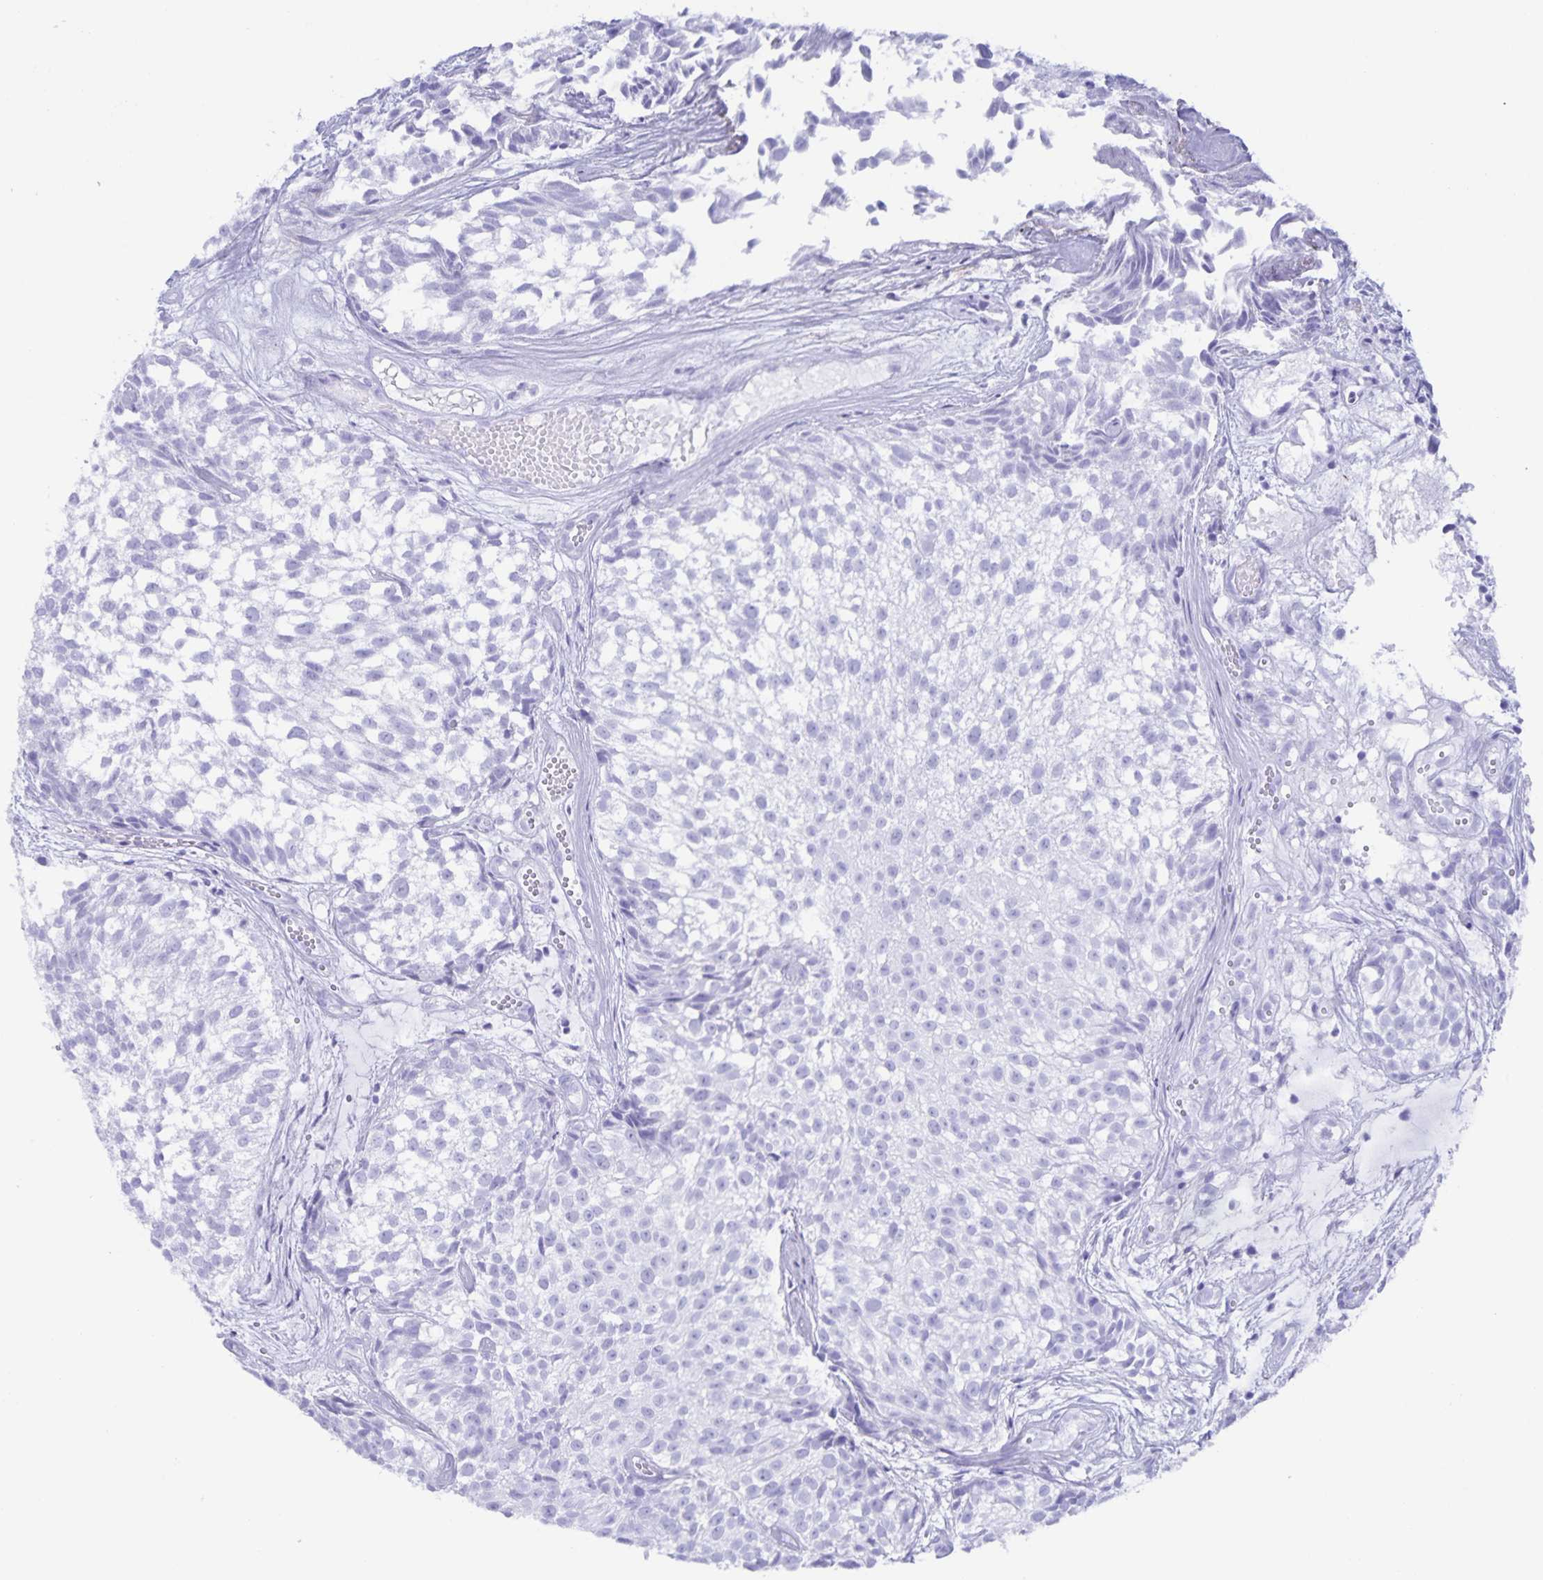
{"staining": {"intensity": "negative", "quantity": "none", "location": "none"}, "tissue": "urothelial cancer", "cell_type": "Tumor cells", "image_type": "cancer", "snomed": [{"axis": "morphology", "description": "Urothelial carcinoma, Low grade"}, {"axis": "topography", "description": "Urinary bladder"}], "caption": "Protein analysis of low-grade urothelial carcinoma demonstrates no significant expression in tumor cells.", "gene": "AQP4", "patient": {"sex": "male", "age": 70}}